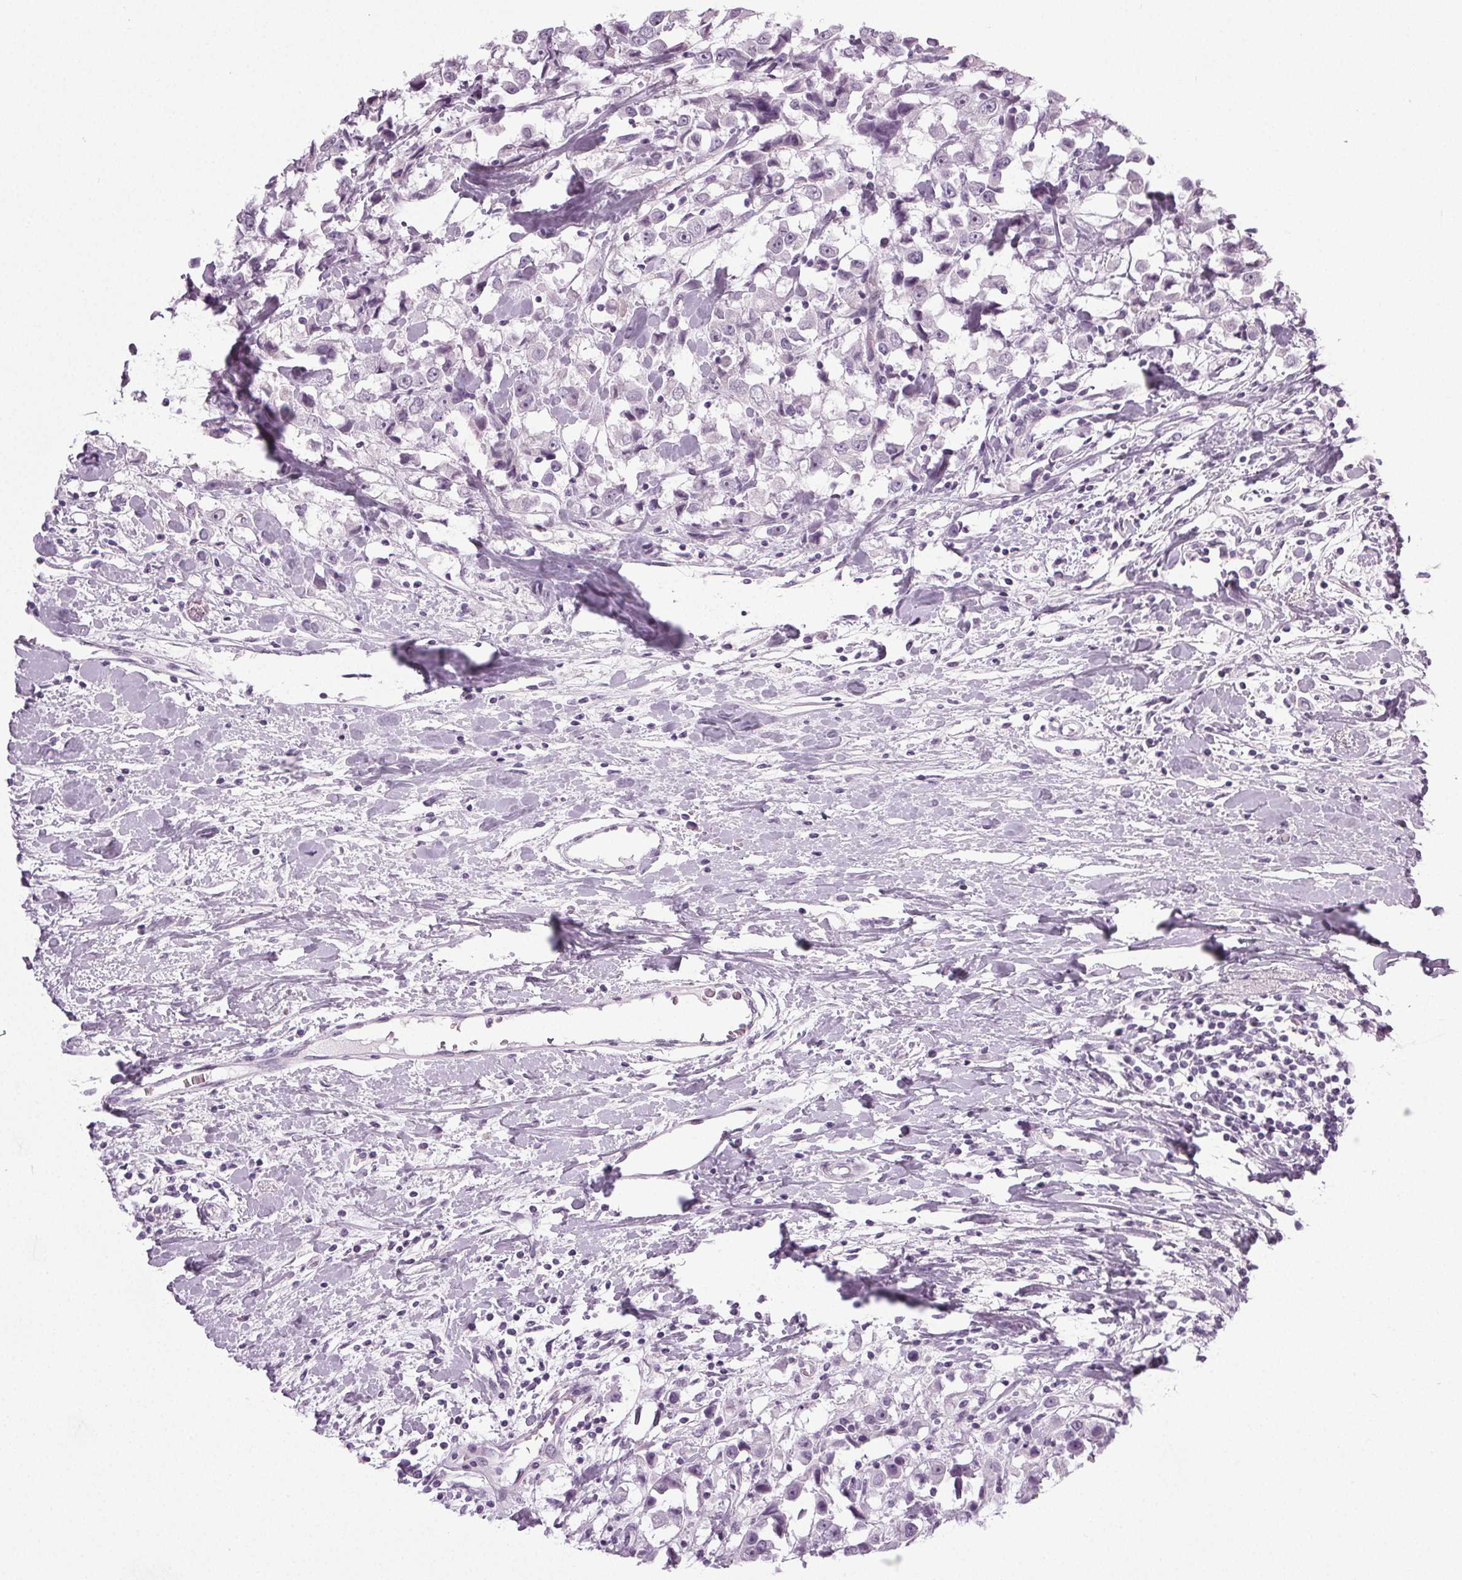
{"staining": {"intensity": "negative", "quantity": "none", "location": "none"}, "tissue": "breast cancer", "cell_type": "Tumor cells", "image_type": "cancer", "snomed": [{"axis": "morphology", "description": "Duct carcinoma"}, {"axis": "topography", "description": "Breast"}], "caption": "This image is of breast invasive ductal carcinoma stained with immunohistochemistry (IHC) to label a protein in brown with the nuclei are counter-stained blue. There is no positivity in tumor cells.", "gene": "IGF2BP1", "patient": {"sex": "female", "age": 61}}